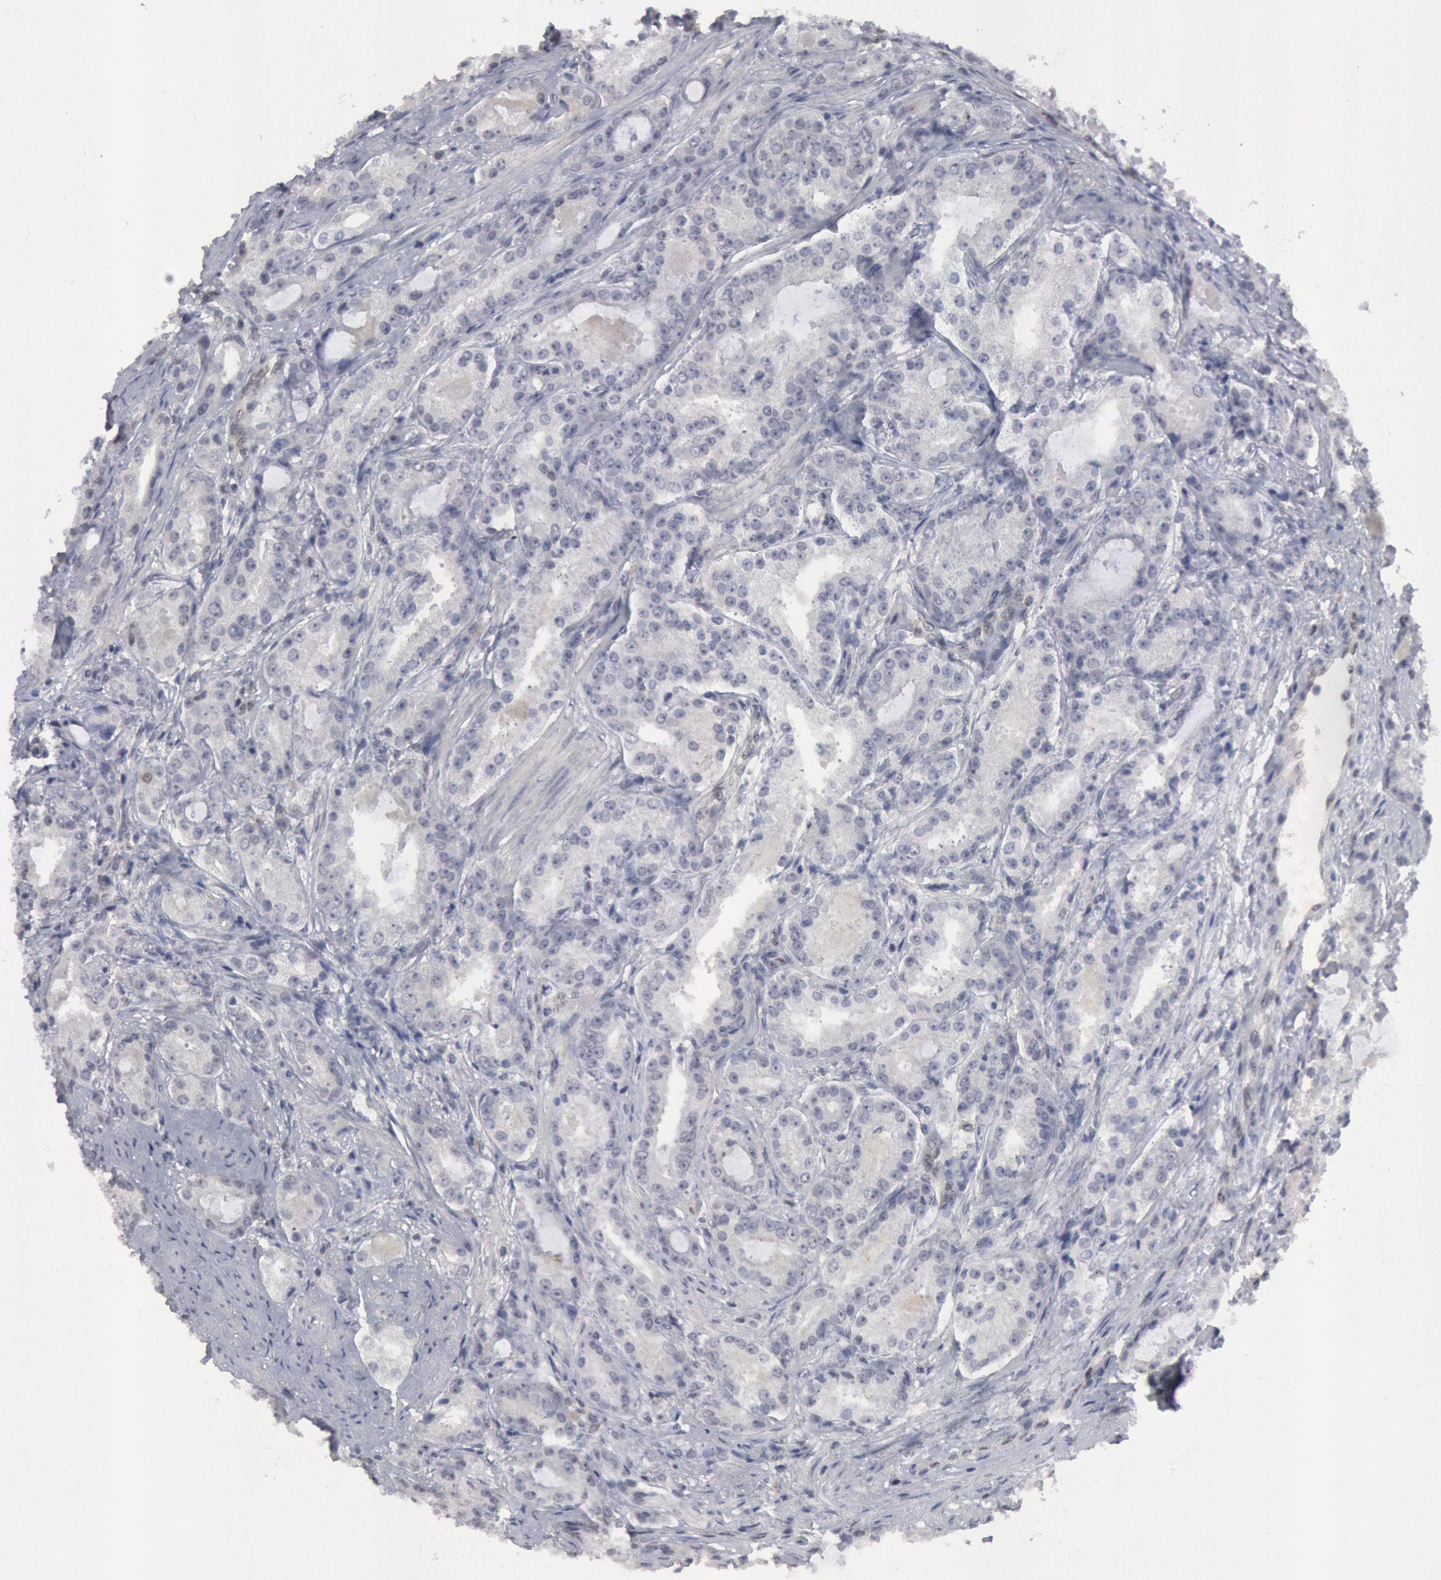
{"staining": {"intensity": "negative", "quantity": "none", "location": "none"}, "tissue": "prostate cancer", "cell_type": "Tumor cells", "image_type": "cancer", "snomed": [{"axis": "morphology", "description": "Adenocarcinoma, Medium grade"}, {"axis": "topography", "description": "Prostate"}], "caption": "Tumor cells are negative for protein expression in human prostate cancer (adenocarcinoma (medium-grade)).", "gene": "FOXO1", "patient": {"sex": "male", "age": 72}}